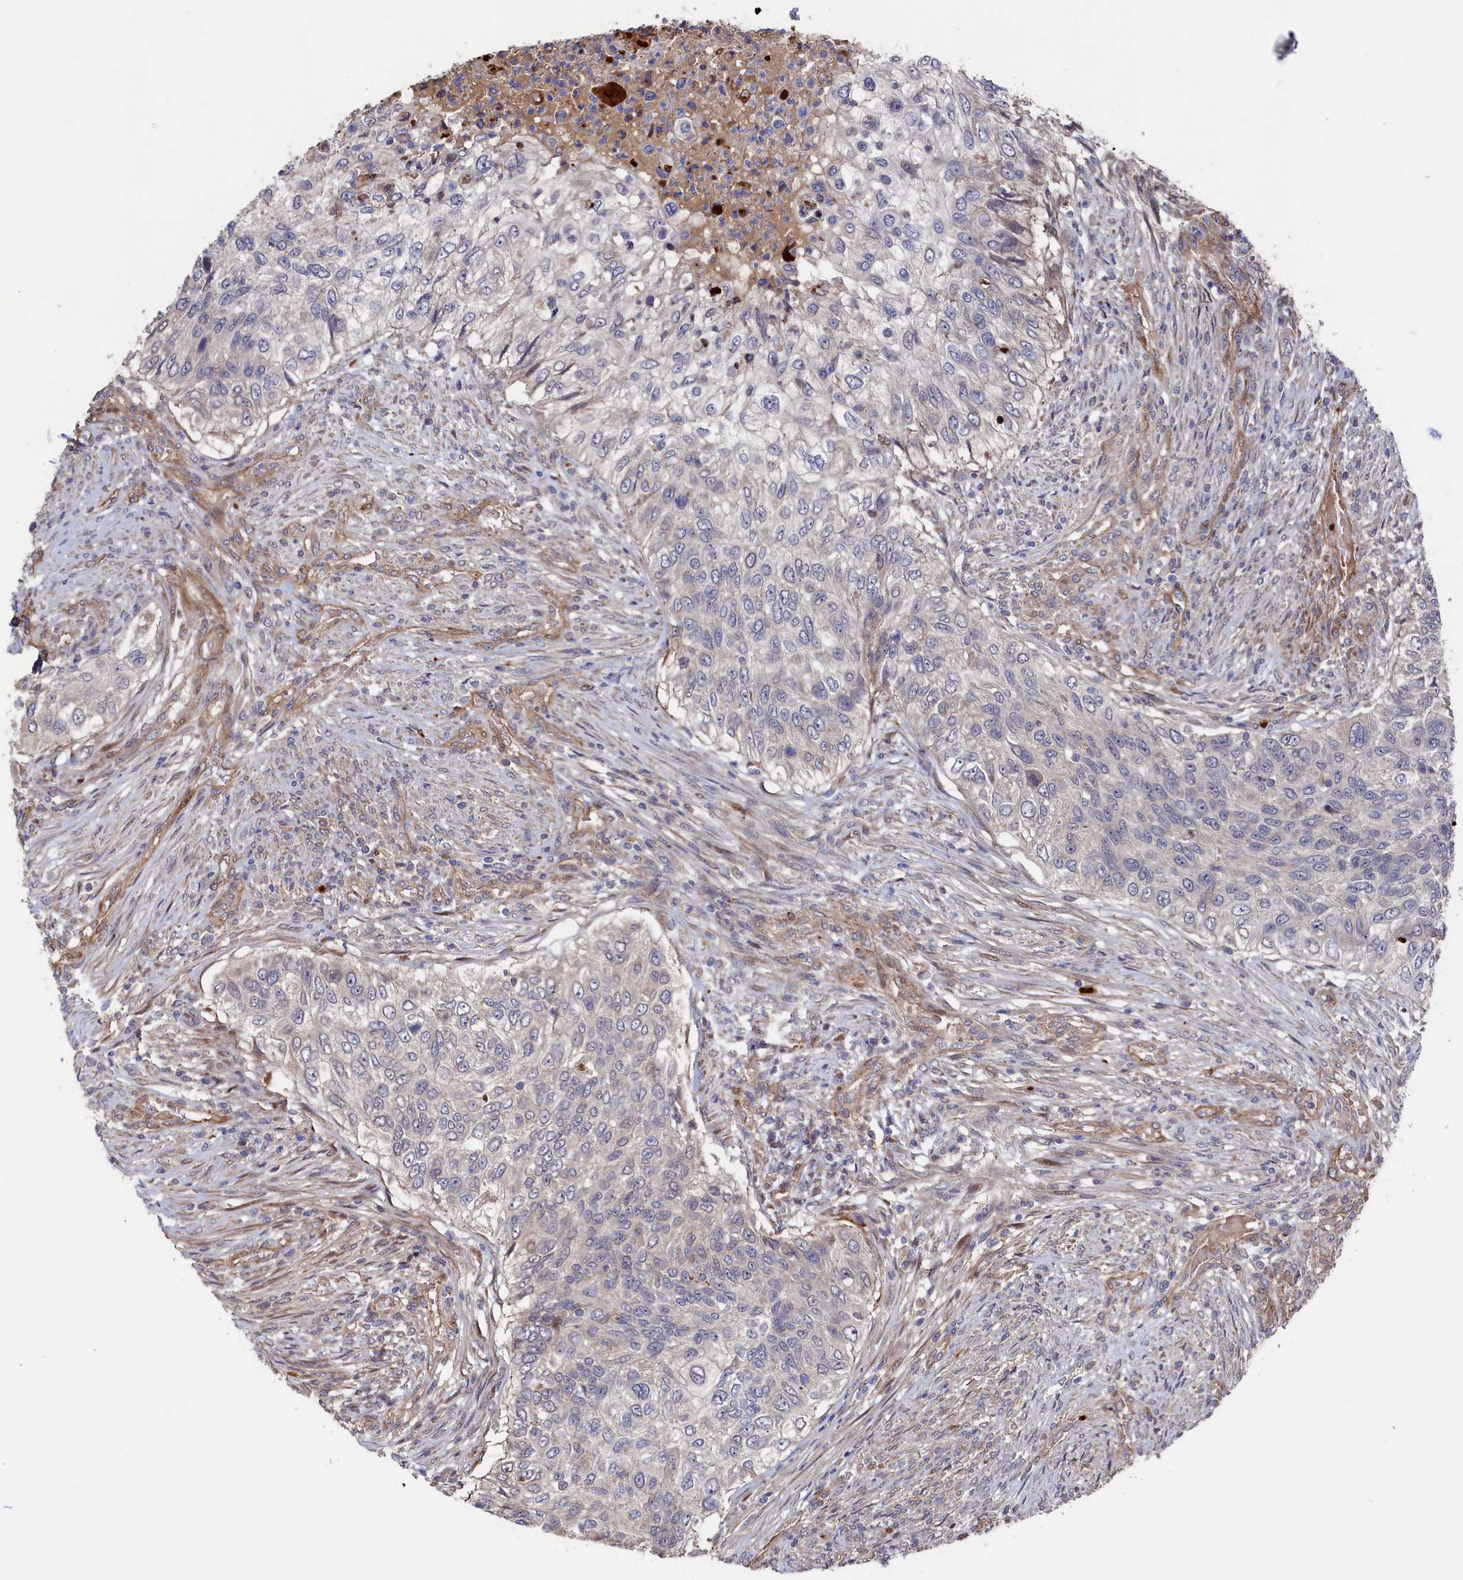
{"staining": {"intensity": "negative", "quantity": "none", "location": "none"}, "tissue": "urothelial cancer", "cell_type": "Tumor cells", "image_type": "cancer", "snomed": [{"axis": "morphology", "description": "Urothelial carcinoma, High grade"}, {"axis": "topography", "description": "Urinary bladder"}], "caption": "Immunohistochemistry of human urothelial carcinoma (high-grade) shows no staining in tumor cells. (DAB immunohistochemistry visualized using brightfield microscopy, high magnification).", "gene": "ZNF891", "patient": {"sex": "female", "age": 60}}